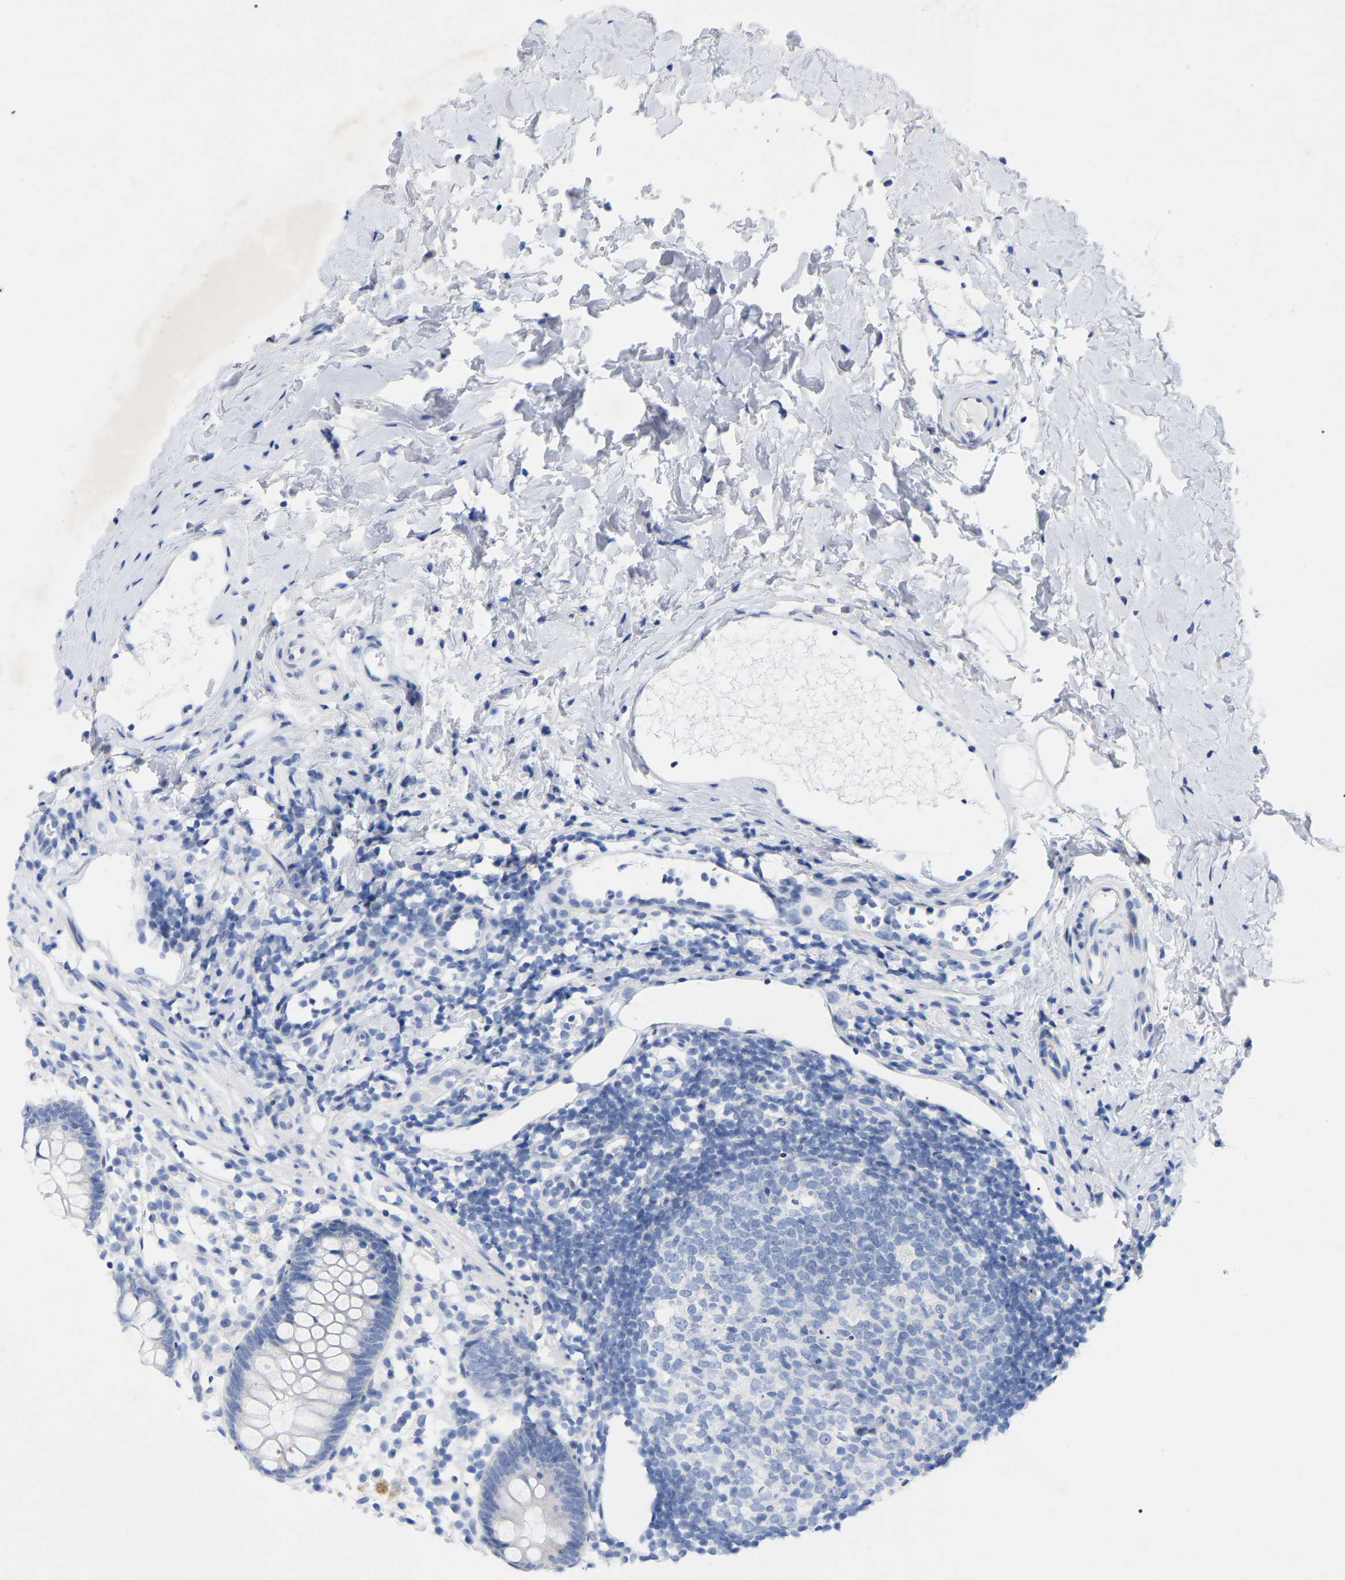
{"staining": {"intensity": "negative", "quantity": "none", "location": "none"}, "tissue": "appendix", "cell_type": "Glandular cells", "image_type": "normal", "snomed": [{"axis": "morphology", "description": "Normal tissue, NOS"}, {"axis": "topography", "description": "Appendix"}], "caption": "Photomicrograph shows no protein expression in glandular cells of unremarkable appendix. (Stains: DAB IHC with hematoxylin counter stain, Microscopy: brightfield microscopy at high magnification).", "gene": "ZNF629", "patient": {"sex": "female", "age": 20}}